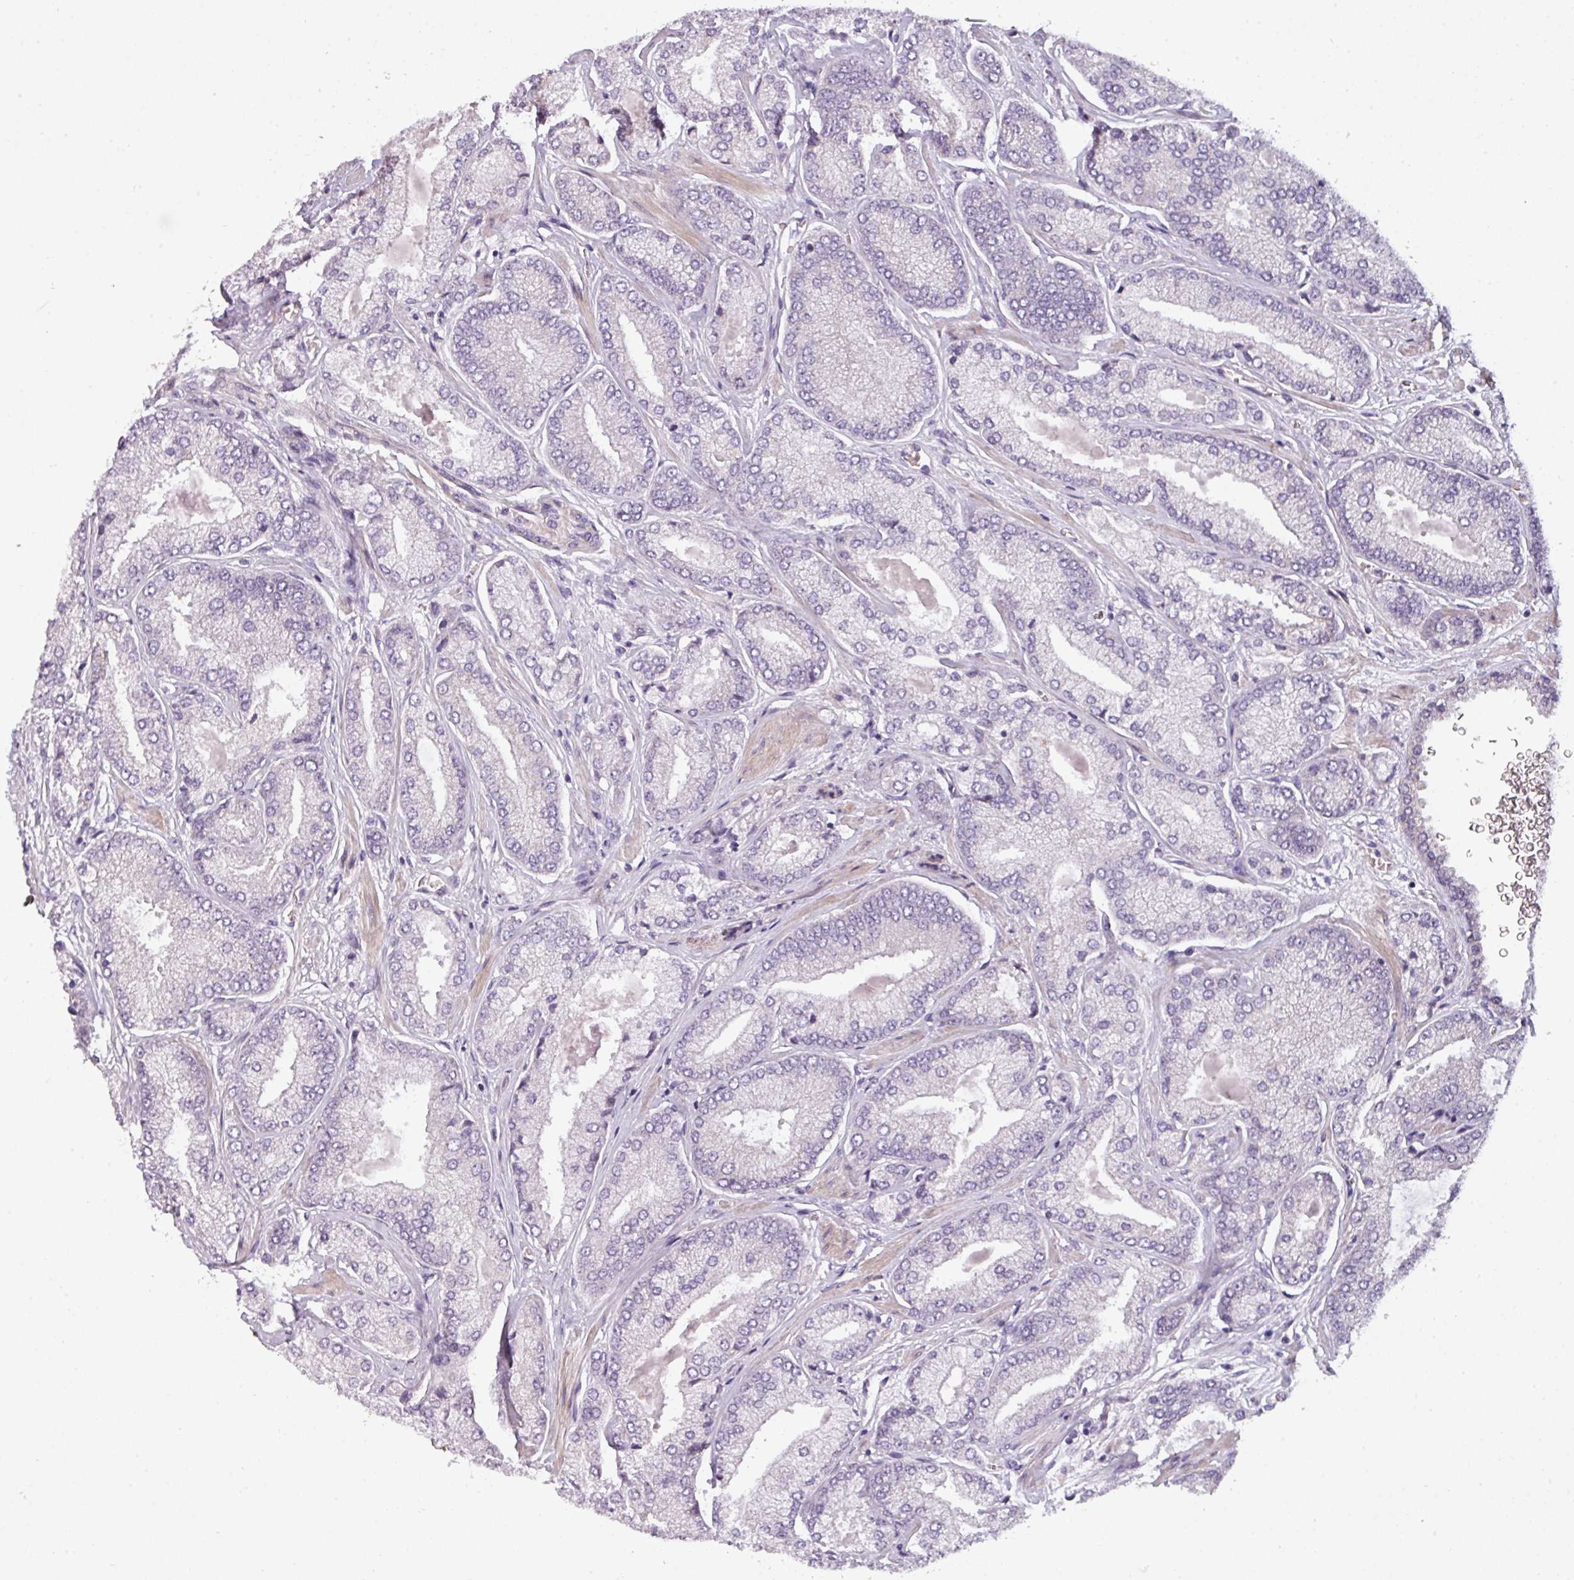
{"staining": {"intensity": "weak", "quantity": "<25%", "location": "cytoplasmic/membranous"}, "tissue": "prostate cancer", "cell_type": "Tumor cells", "image_type": "cancer", "snomed": [{"axis": "morphology", "description": "Adenocarcinoma, High grade"}, {"axis": "topography", "description": "Prostate"}], "caption": "High magnification brightfield microscopy of high-grade adenocarcinoma (prostate) stained with DAB (brown) and counterstained with hematoxylin (blue): tumor cells show no significant staining.", "gene": "C2orf68", "patient": {"sex": "male", "age": 68}}